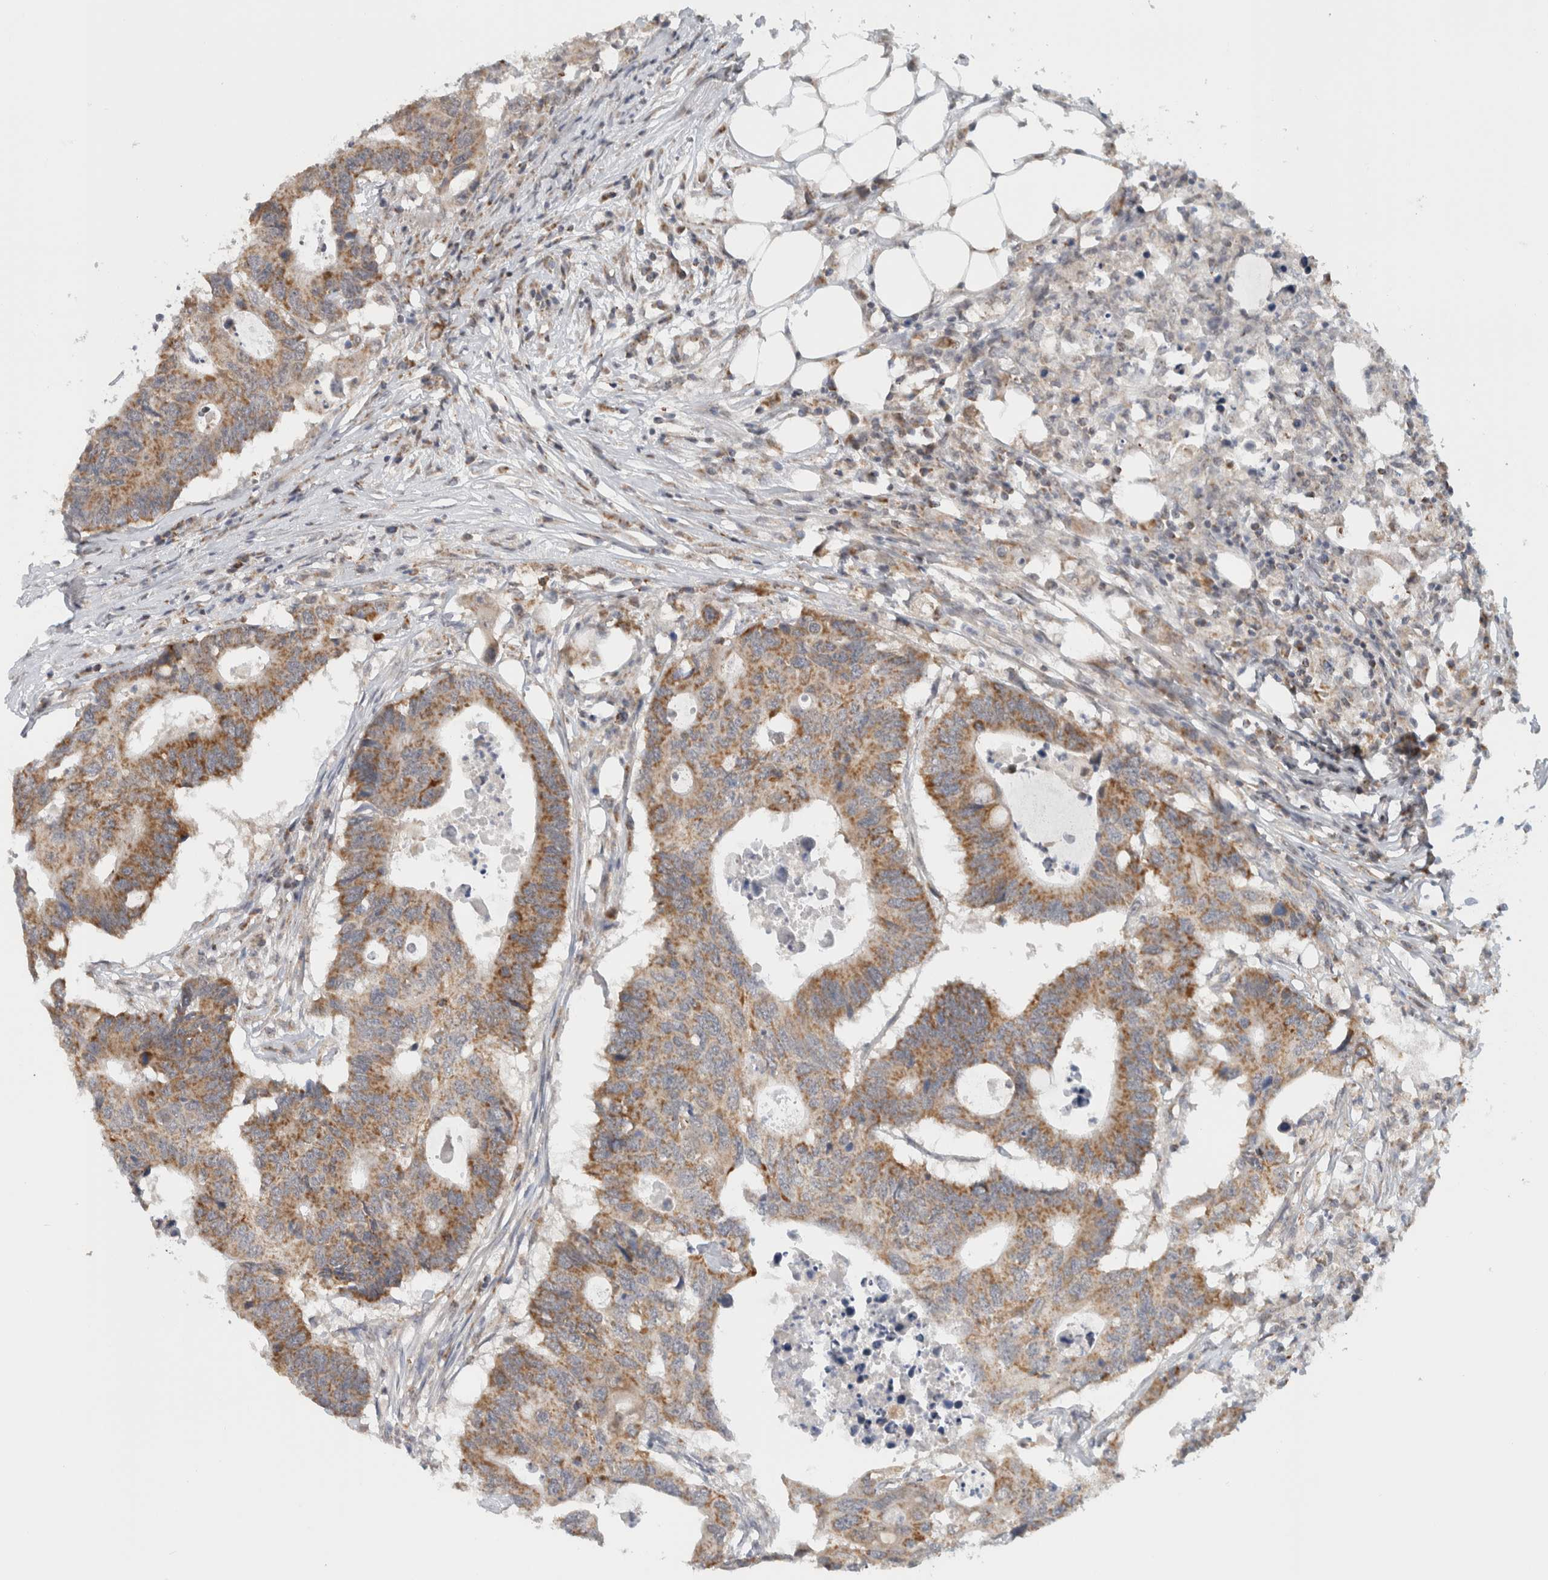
{"staining": {"intensity": "moderate", "quantity": ">75%", "location": "cytoplasmic/membranous"}, "tissue": "colorectal cancer", "cell_type": "Tumor cells", "image_type": "cancer", "snomed": [{"axis": "morphology", "description": "Adenocarcinoma, NOS"}, {"axis": "topography", "description": "Colon"}], "caption": "There is medium levels of moderate cytoplasmic/membranous expression in tumor cells of colorectal adenocarcinoma, as demonstrated by immunohistochemical staining (brown color).", "gene": "CMC2", "patient": {"sex": "male", "age": 71}}